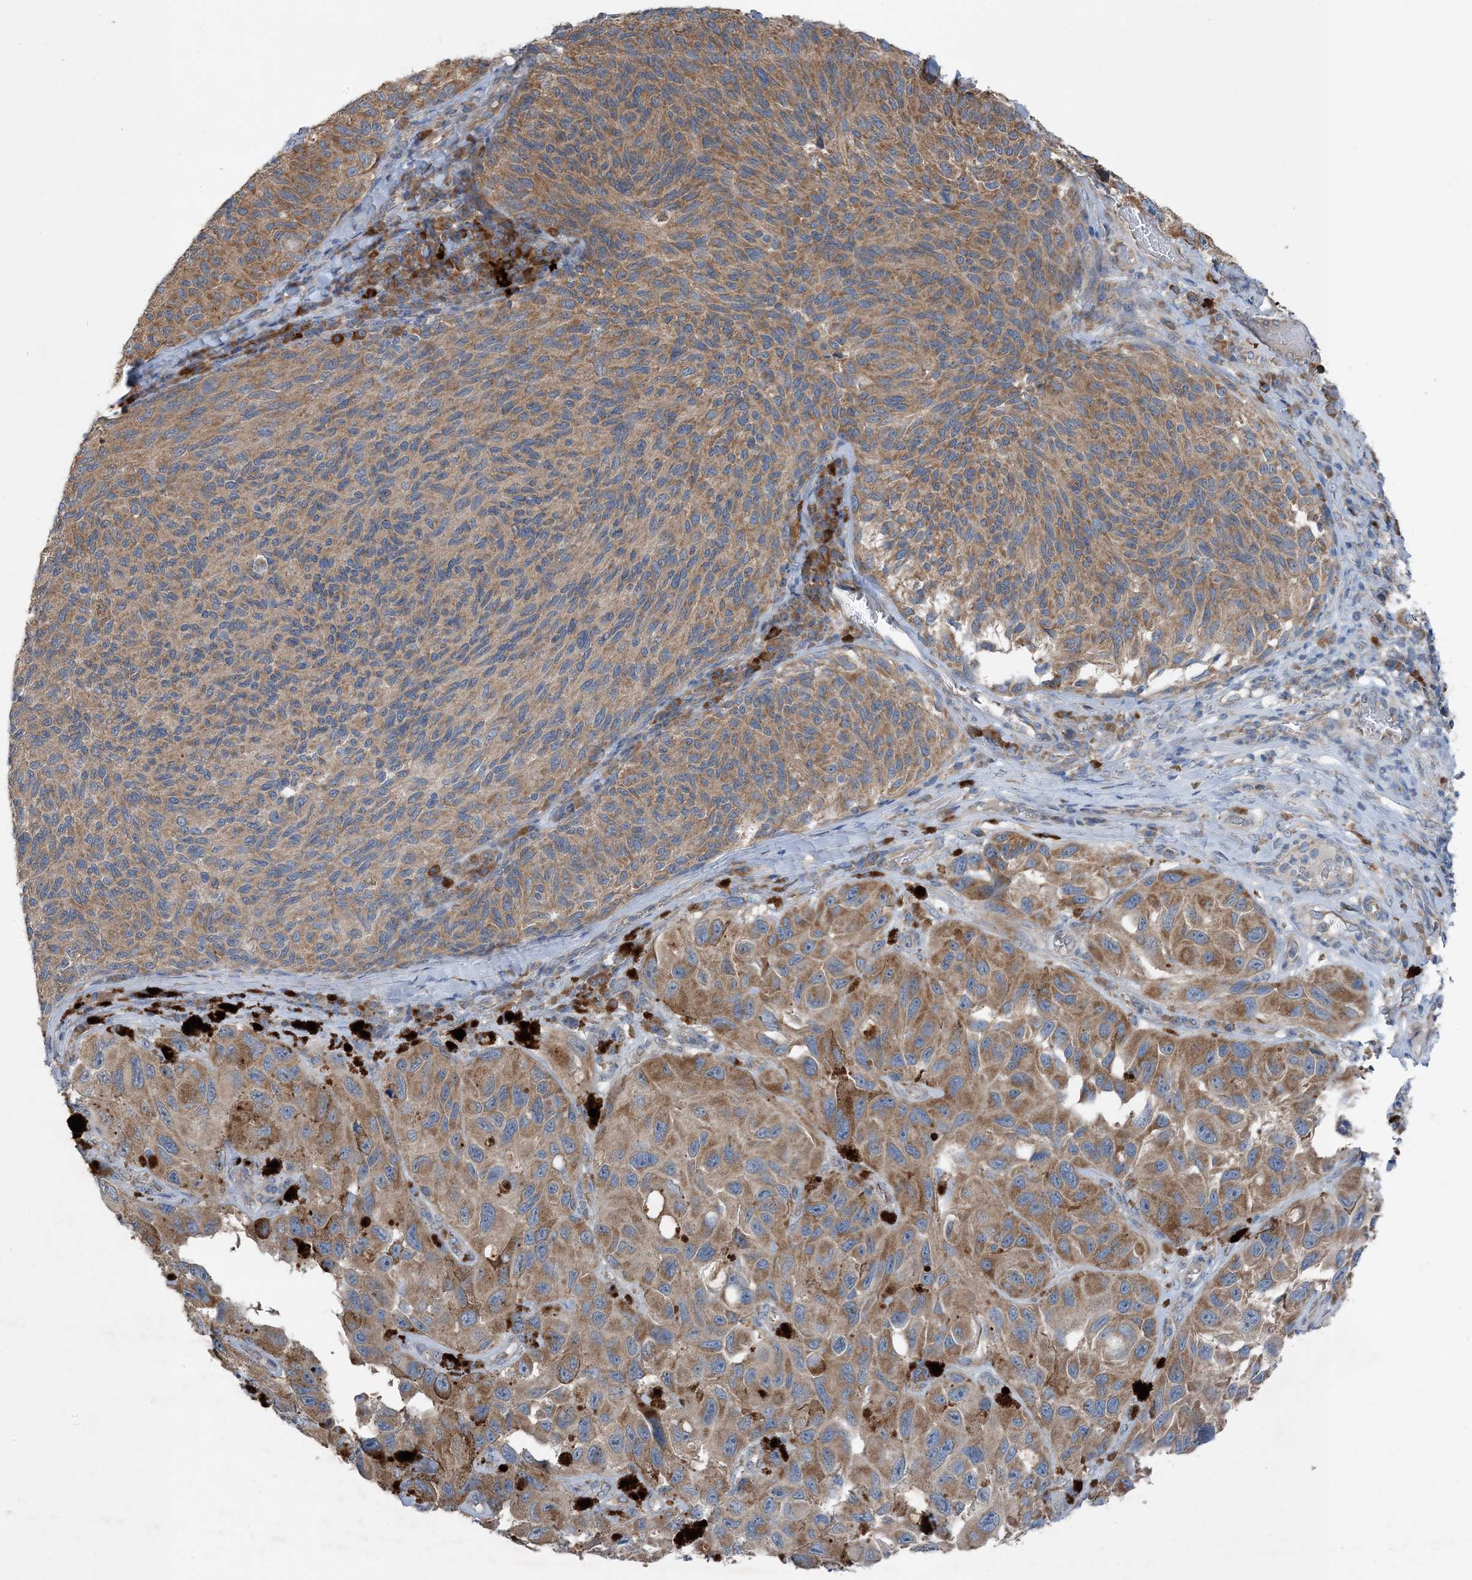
{"staining": {"intensity": "moderate", "quantity": "25%-75%", "location": "cytoplasmic/membranous"}, "tissue": "melanoma", "cell_type": "Tumor cells", "image_type": "cancer", "snomed": [{"axis": "morphology", "description": "Malignant melanoma, NOS"}, {"axis": "topography", "description": "Skin"}], "caption": "Immunohistochemistry of human melanoma displays medium levels of moderate cytoplasmic/membranous expression in approximately 25%-75% of tumor cells.", "gene": "DHX30", "patient": {"sex": "female", "age": 73}}